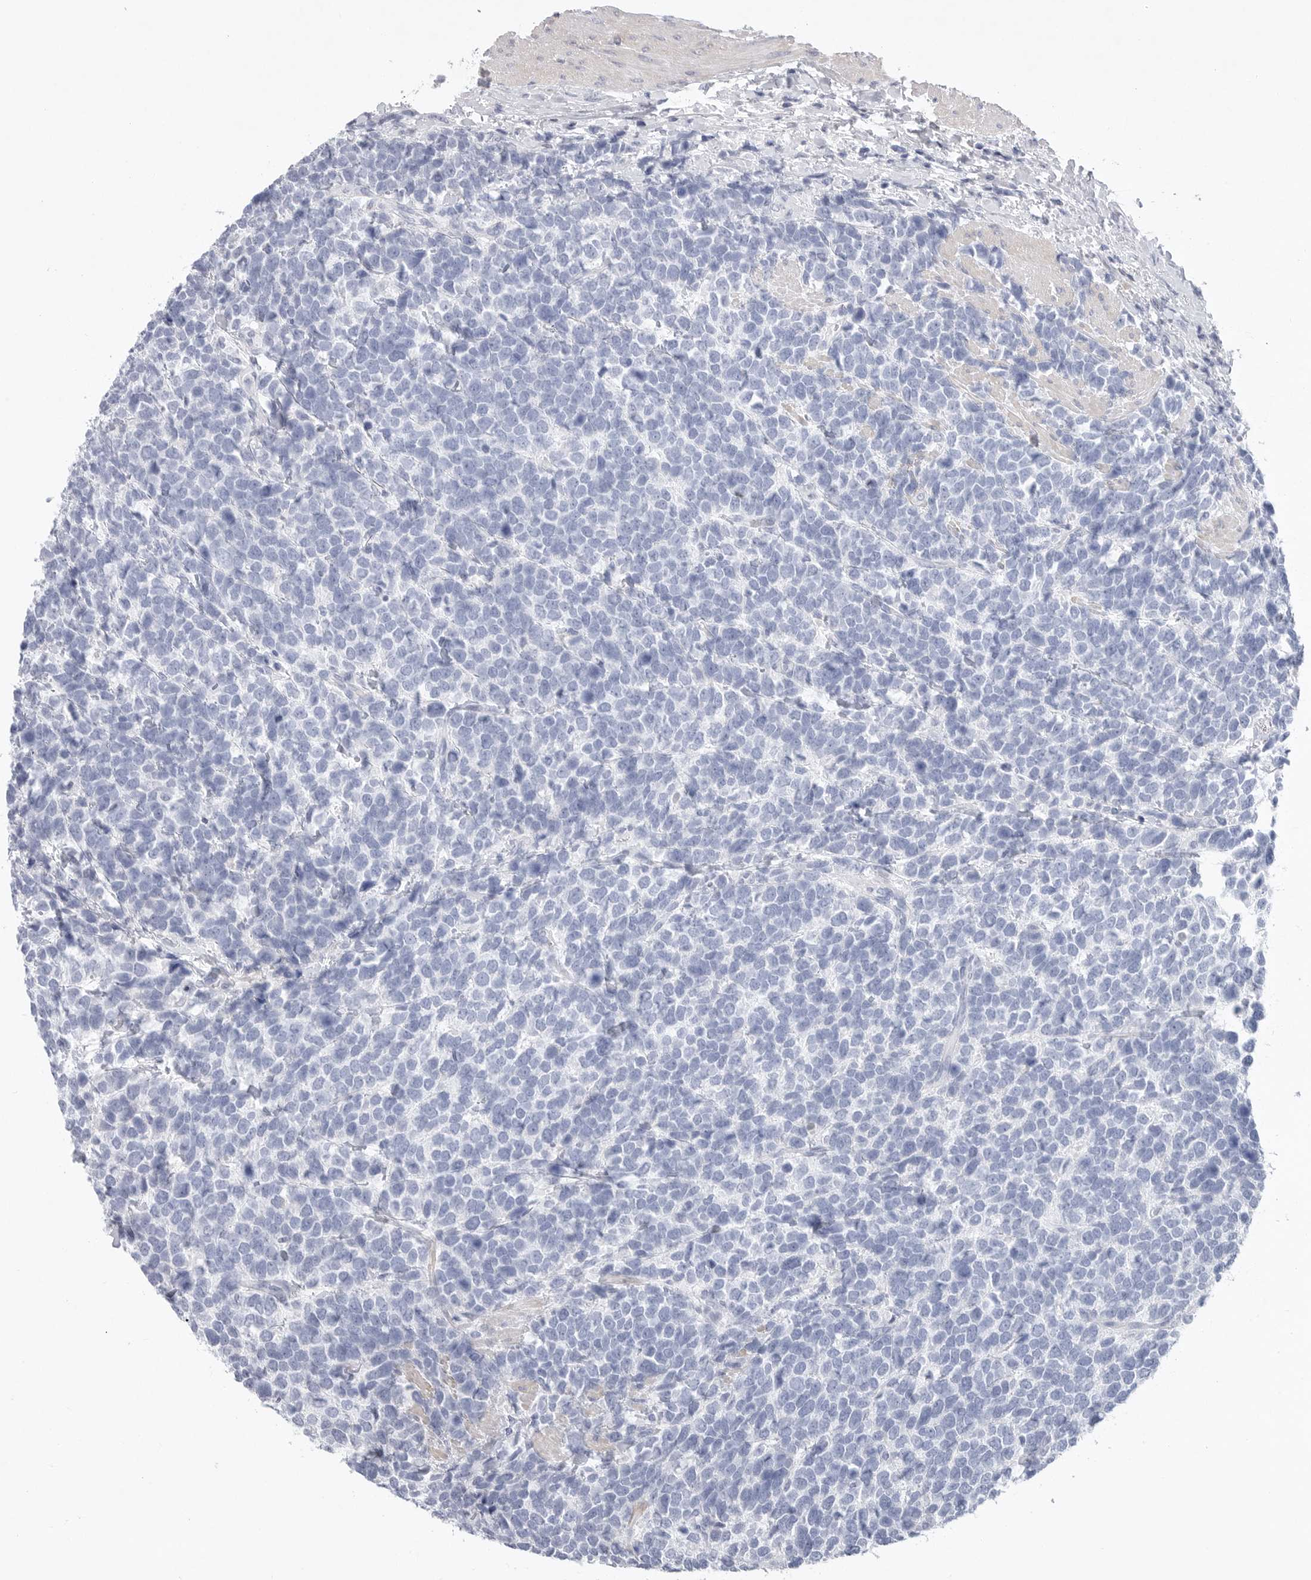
{"staining": {"intensity": "negative", "quantity": "none", "location": "none"}, "tissue": "urothelial cancer", "cell_type": "Tumor cells", "image_type": "cancer", "snomed": [{"axis": "morphology", "description": "Urothelial carcinoma, High grade"}, {"axis": "topography", "description": "Urinary bladder"}], "caption": "Micrograph shows no protein staining in tumor cells of urothelial cancer tissue.", "gene": "CAMK2B", "patient": {"sex": "female", "age": 82}}